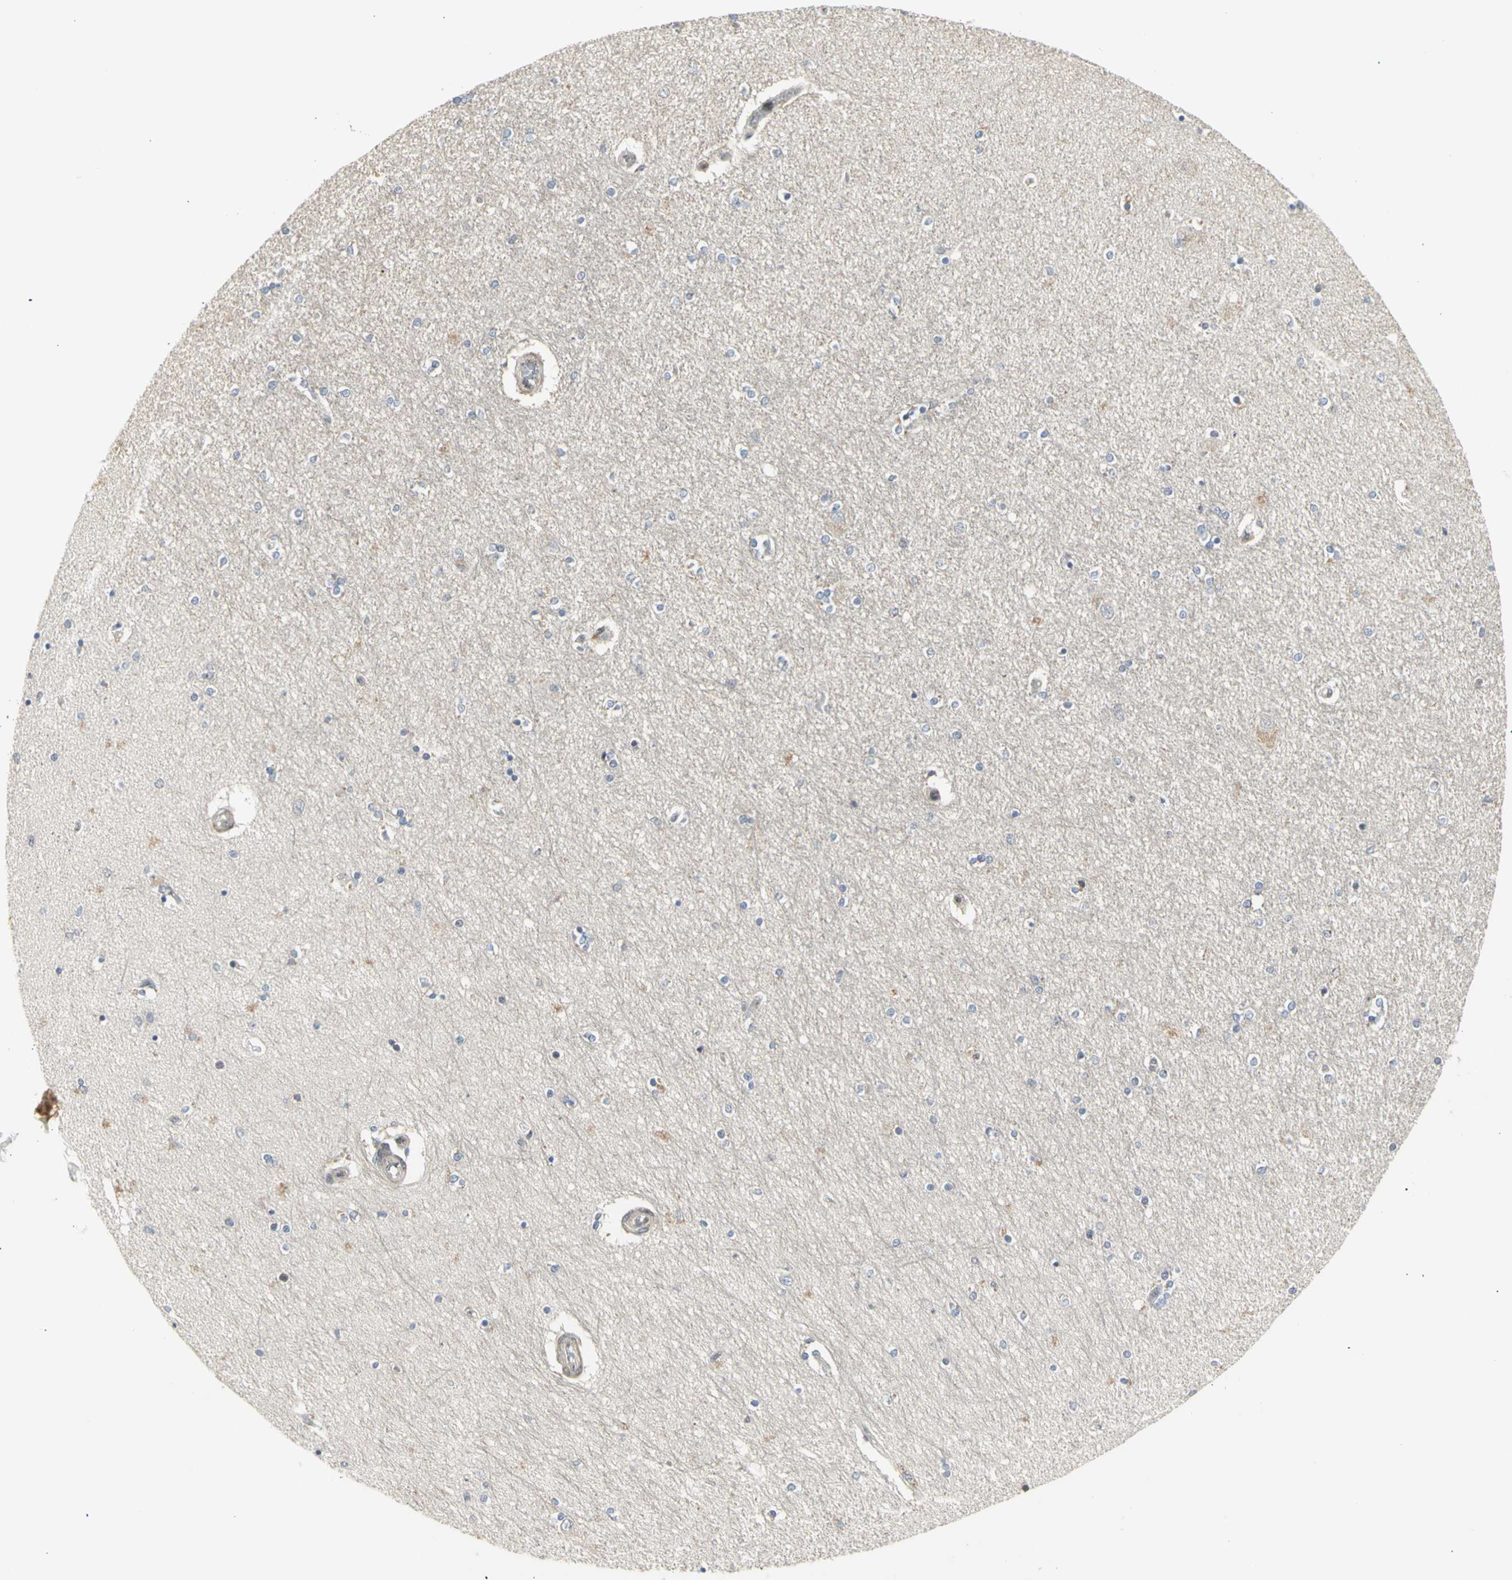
{"staining": {"intensity": "negative", "quantity": "none", "location": "none"}, "tissue": "hippocampus", "cell_type": "Glial cells", "image_type": "normal", "snomed": [{"axis": "morphology", "description": "Normal tissue, NOS"}, {"axis": "topography", "description": "Hippocampus"}], "caption": "DAB (3,3'-diaminobenzidine) immunohistochemical staining of unremarkable human hippocampus shows no significant expression in glial cells. (DAB immunohistochemistry with hematoxylin counter stain).", "gene": "DHRS7B", "patient": {"sex": "female", "age": 54}}